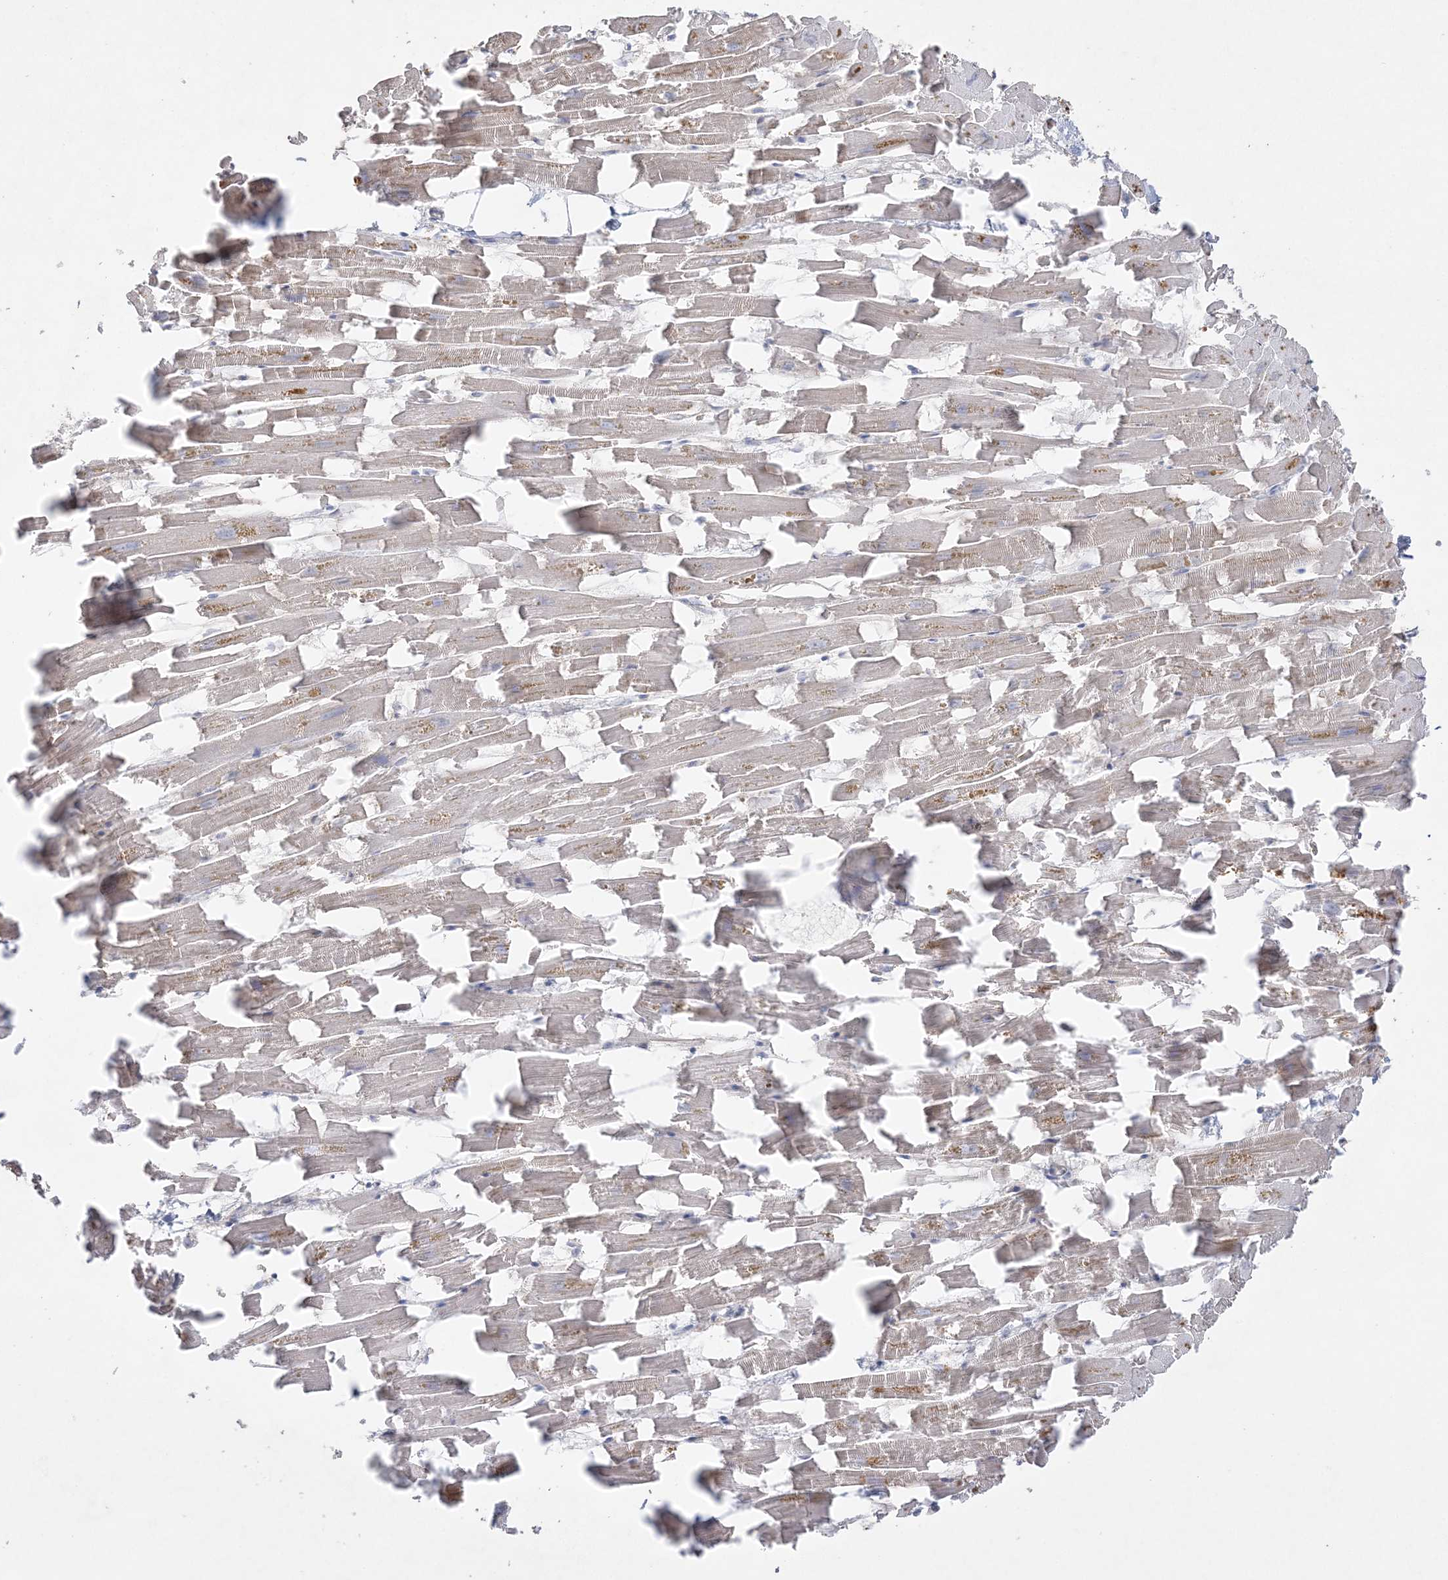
{"staining": {"intensity": "weak", "quantity": "<25%", "location": "cytoplasmic/membranous"}, "tissue": "heart muscle", "cell_type": "Cardiomyocytes", "image_type": "normal", "snomed": [{"axis": "morphology", "description": "Normal tissue, NOS"}, {"axis": "topography", "description": "Heart"}], "caption": "The photomicrograph shows no staining of cardiomyocytes in unremarkable heart muscle.", "gene": "SH3BP4", "patient": {"sex": "female", "age": 64}}